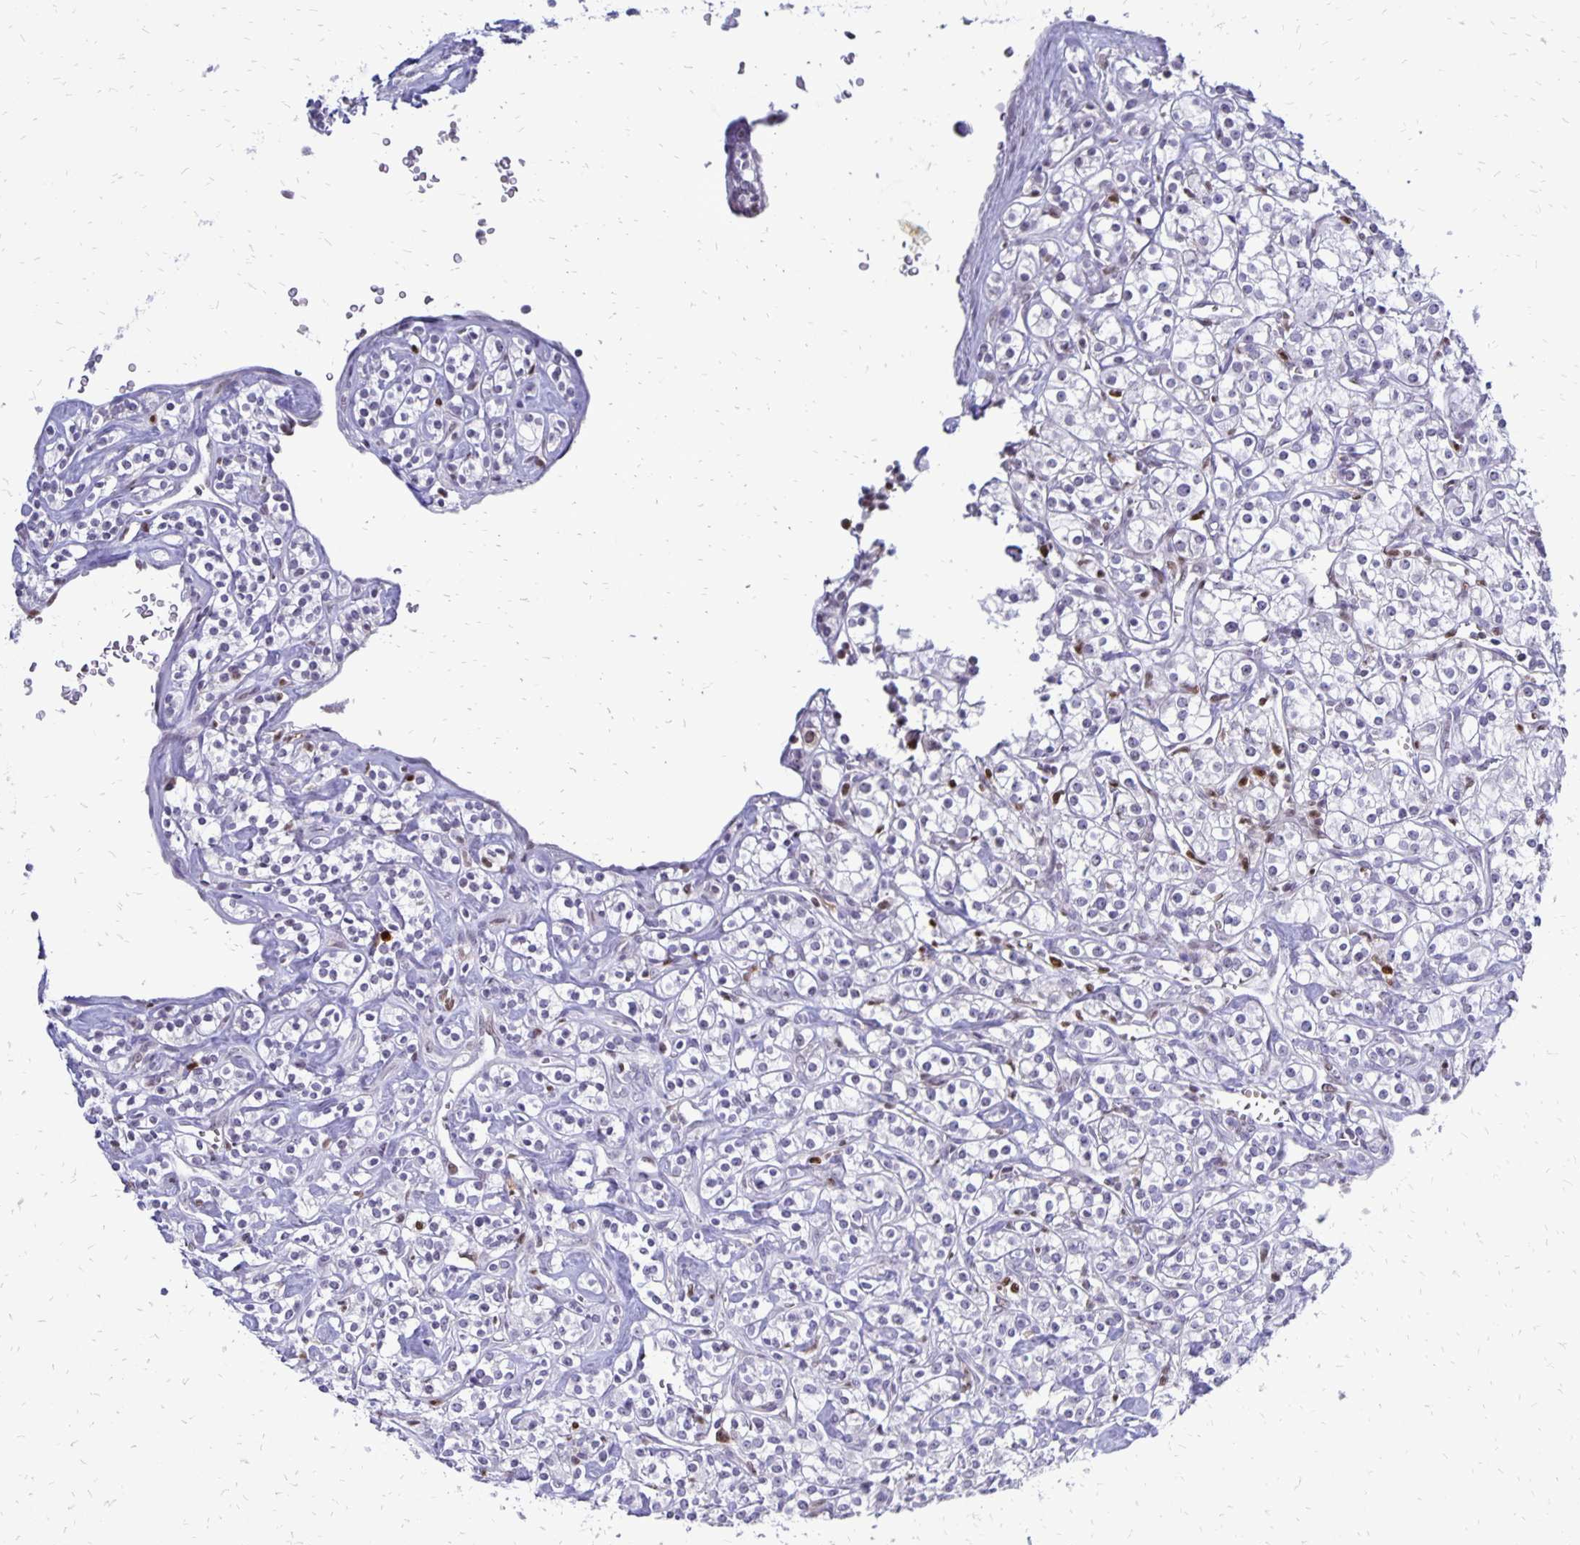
{"staining": {"intensity": "negative", "quantity": "none", "location": "none"}, "tissue": "renal cancer", "cell_type": "Tumor cells", "image_type": "cancer", "snomed": [{"axis": "morphology", "description": "Adenocarcinoma, NOS"}, {"axis": "topography", "description": "Kidney"}], "caption": "Photomicrograph shows no protein staining in tumor cells of renal cancer tissue. (Brightfield microscopy of DAB immunohistochemistry at high magnification).", "gene": "DCK", "patient": {"sex": "male", "age": 77}}